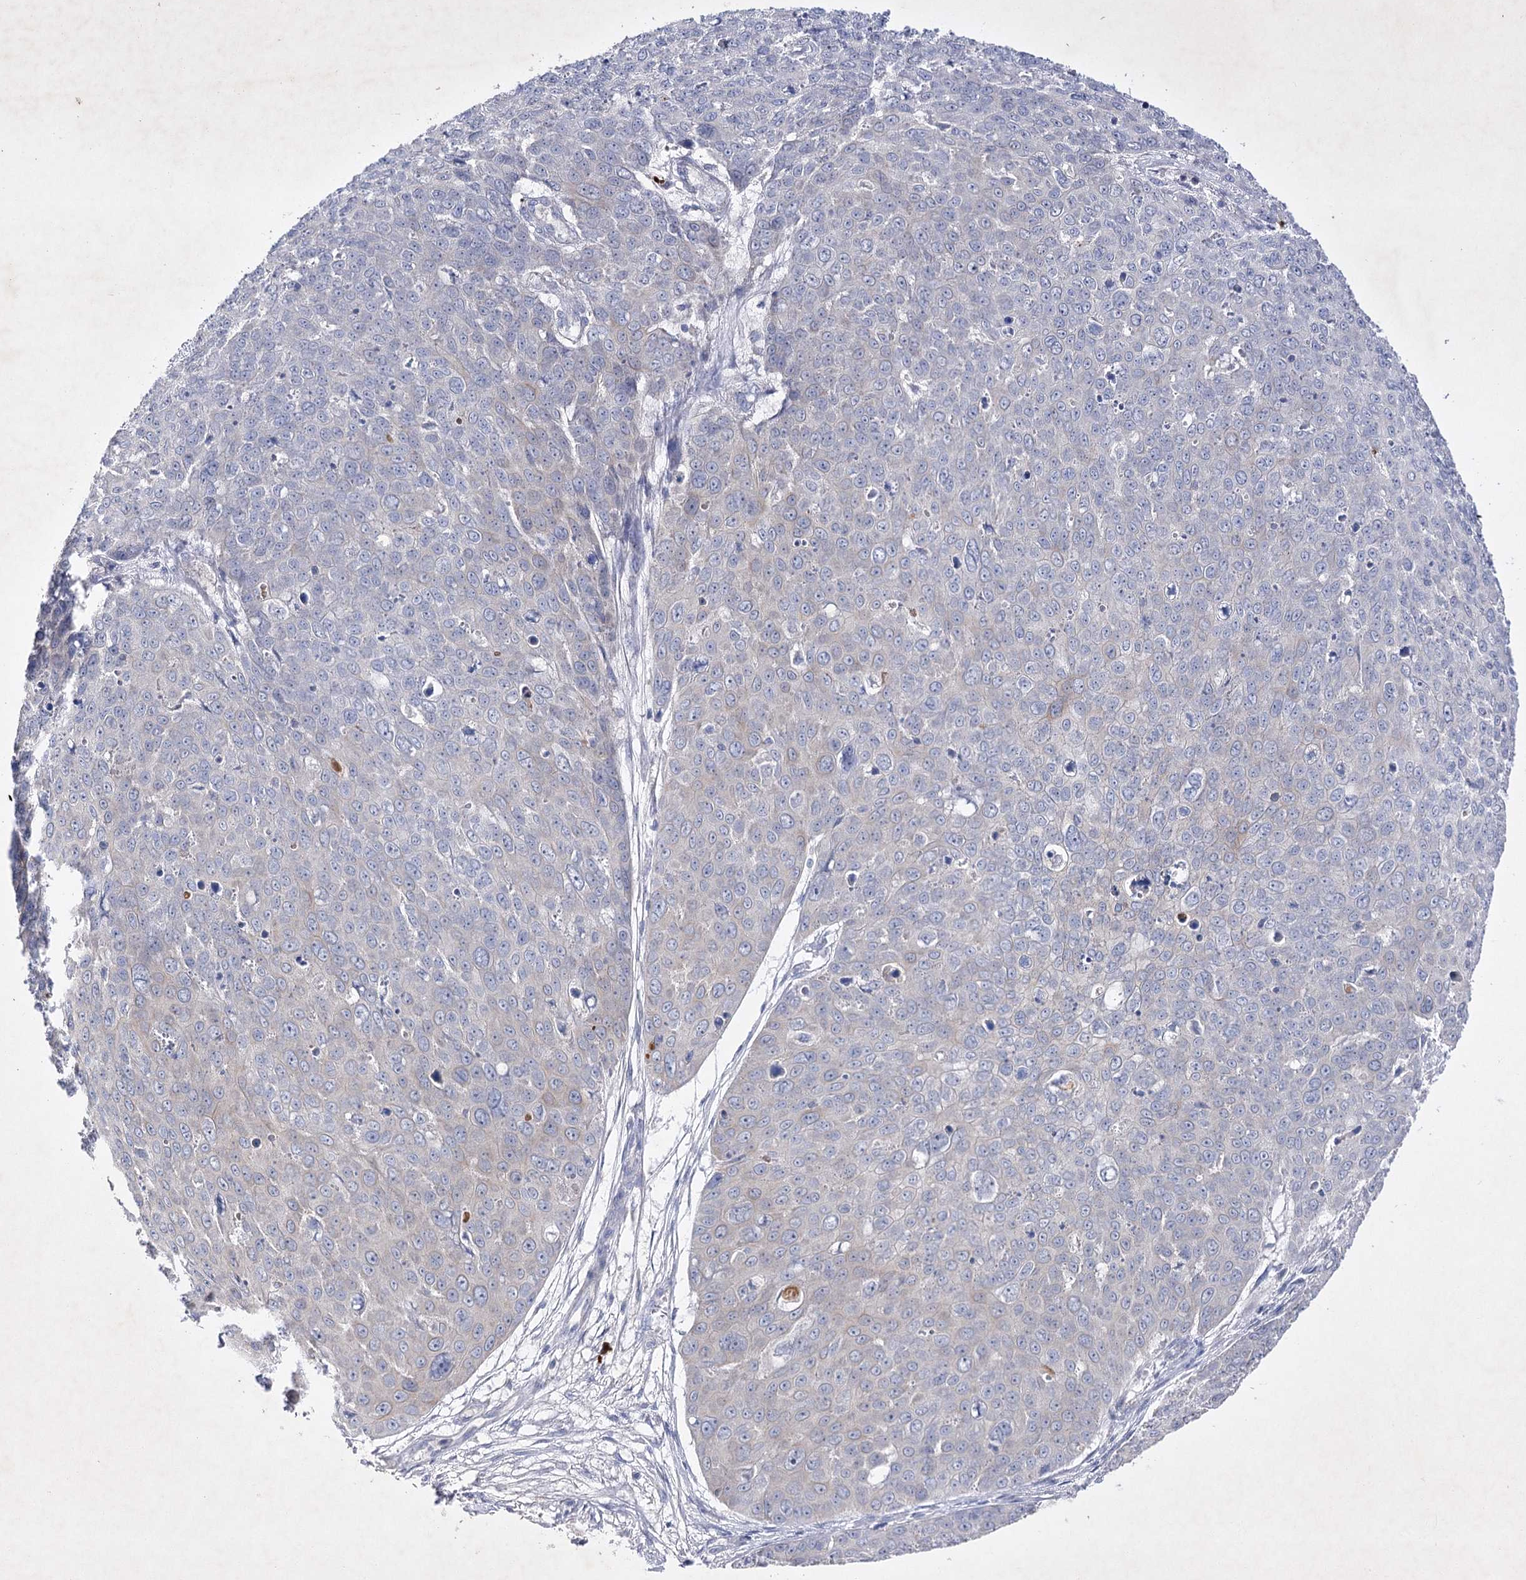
{"staining": {"intensity": "negative", "quantity": "none", "location": "none"}, "tissue": "skin cancer", "cell_type": "Tumor cells", "image_type": "cancer", "snomed": [{"axis": "morphology", "description": "Squamous cell carcinoma, NOS"}, {"axis": "topography", "description": "Skin"}], "caption": "Skin cancer stained for a protein using immunohistochemistry (IHC) displays no expression tumor cells.", "gene": "COX15", "patient": {"sex": "male", "age": 71}}